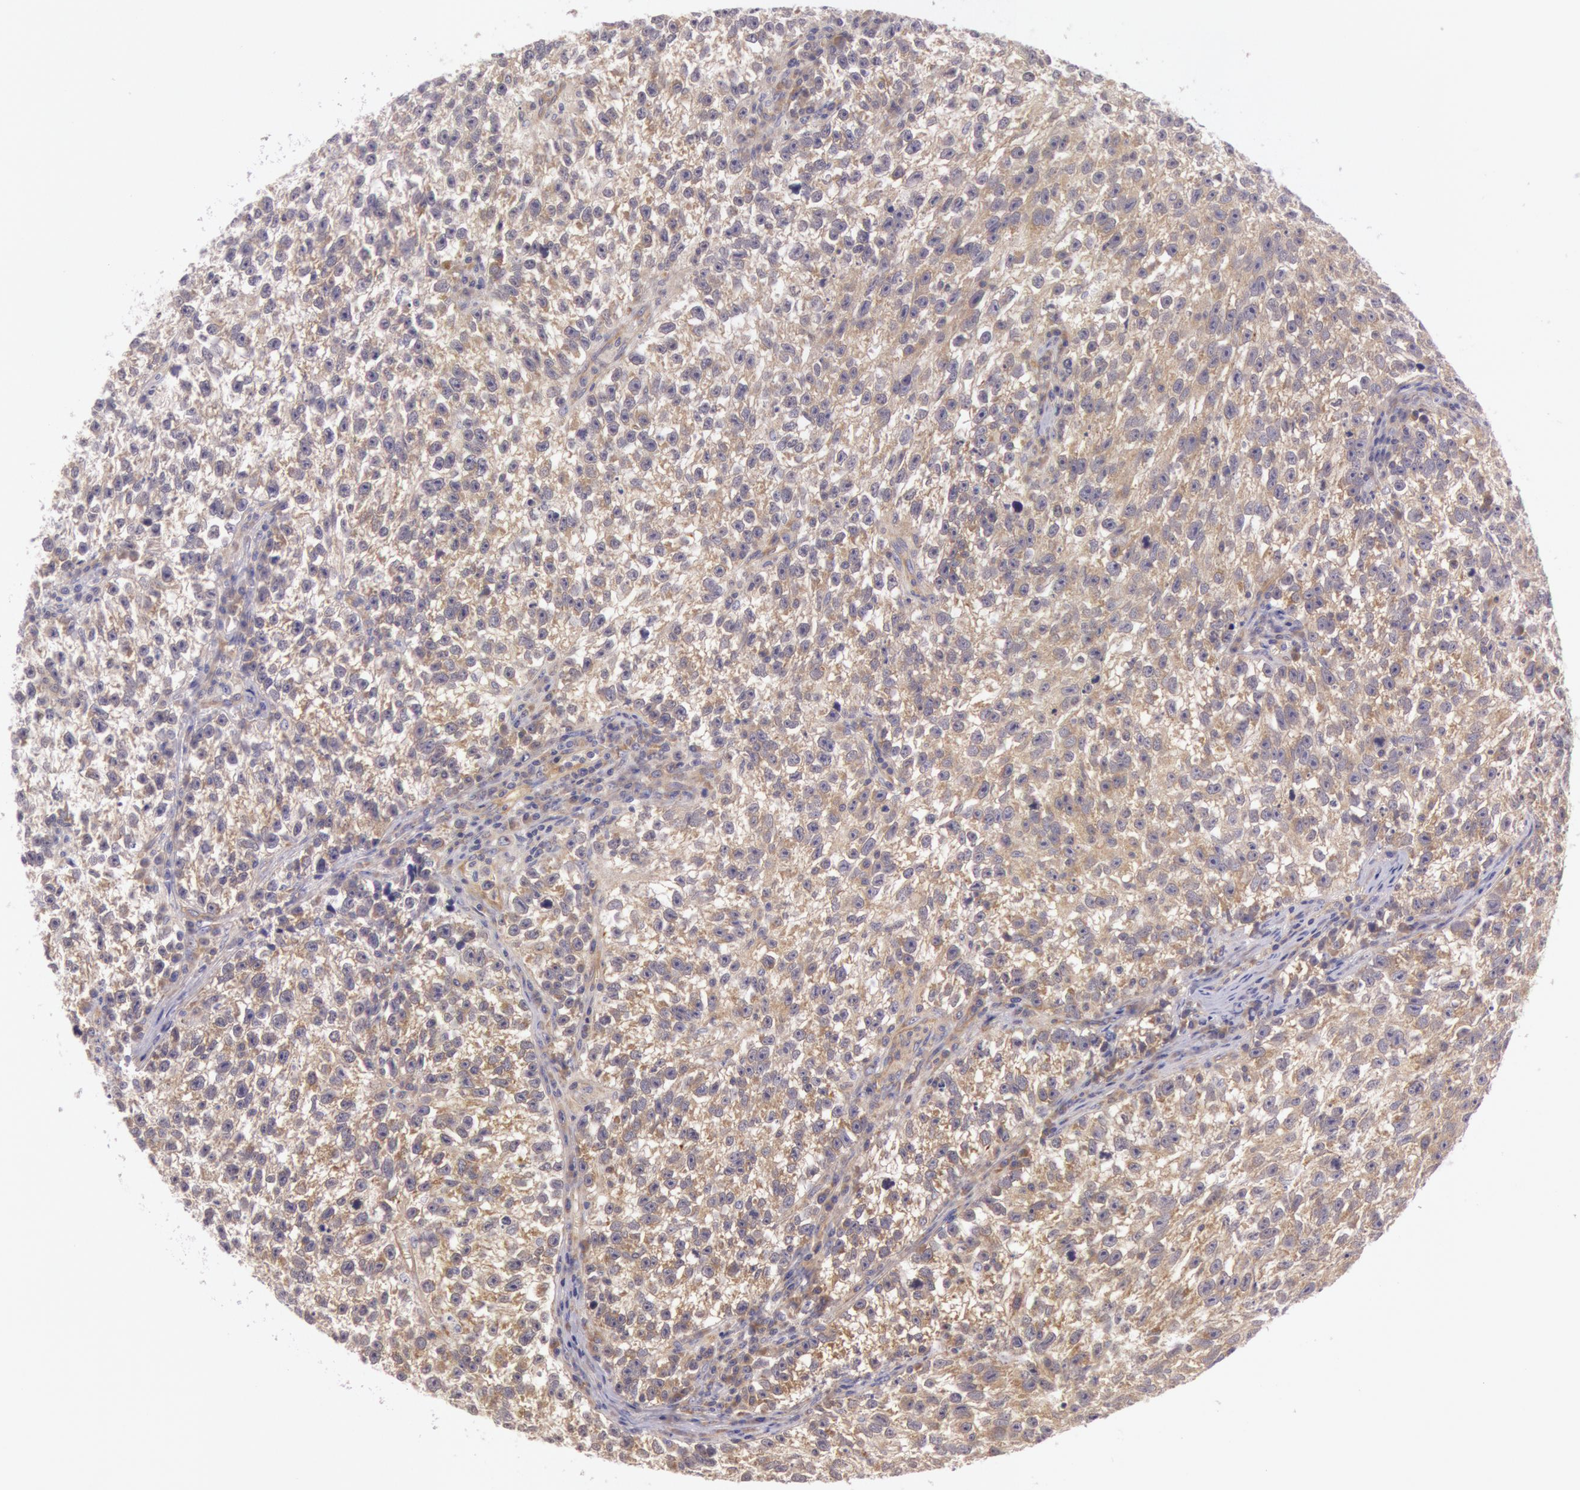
{"staining": {"intensity": "weak", "quantity": ">75%", "location": "cytoplasmic/membranous"}, "tissue": "testis cancer", "cell_type": "Tumor cells", "image_type": "cancer", "snomed": [{"axis": "morphology", "description": "Seminoma, NOS"}, {"axis": "topography", "description": "Testis"}], "caption": "This image shows testis cancer (seminoma) stained with immunohistochemistry to label a protein in brown. The cytoplasmic/membranous of tumor cells show weak positivity for the protein. Nuclei are counter-stained blue.", "gene": "CHUK", "patient": {"sex": "male", "age": 38}}